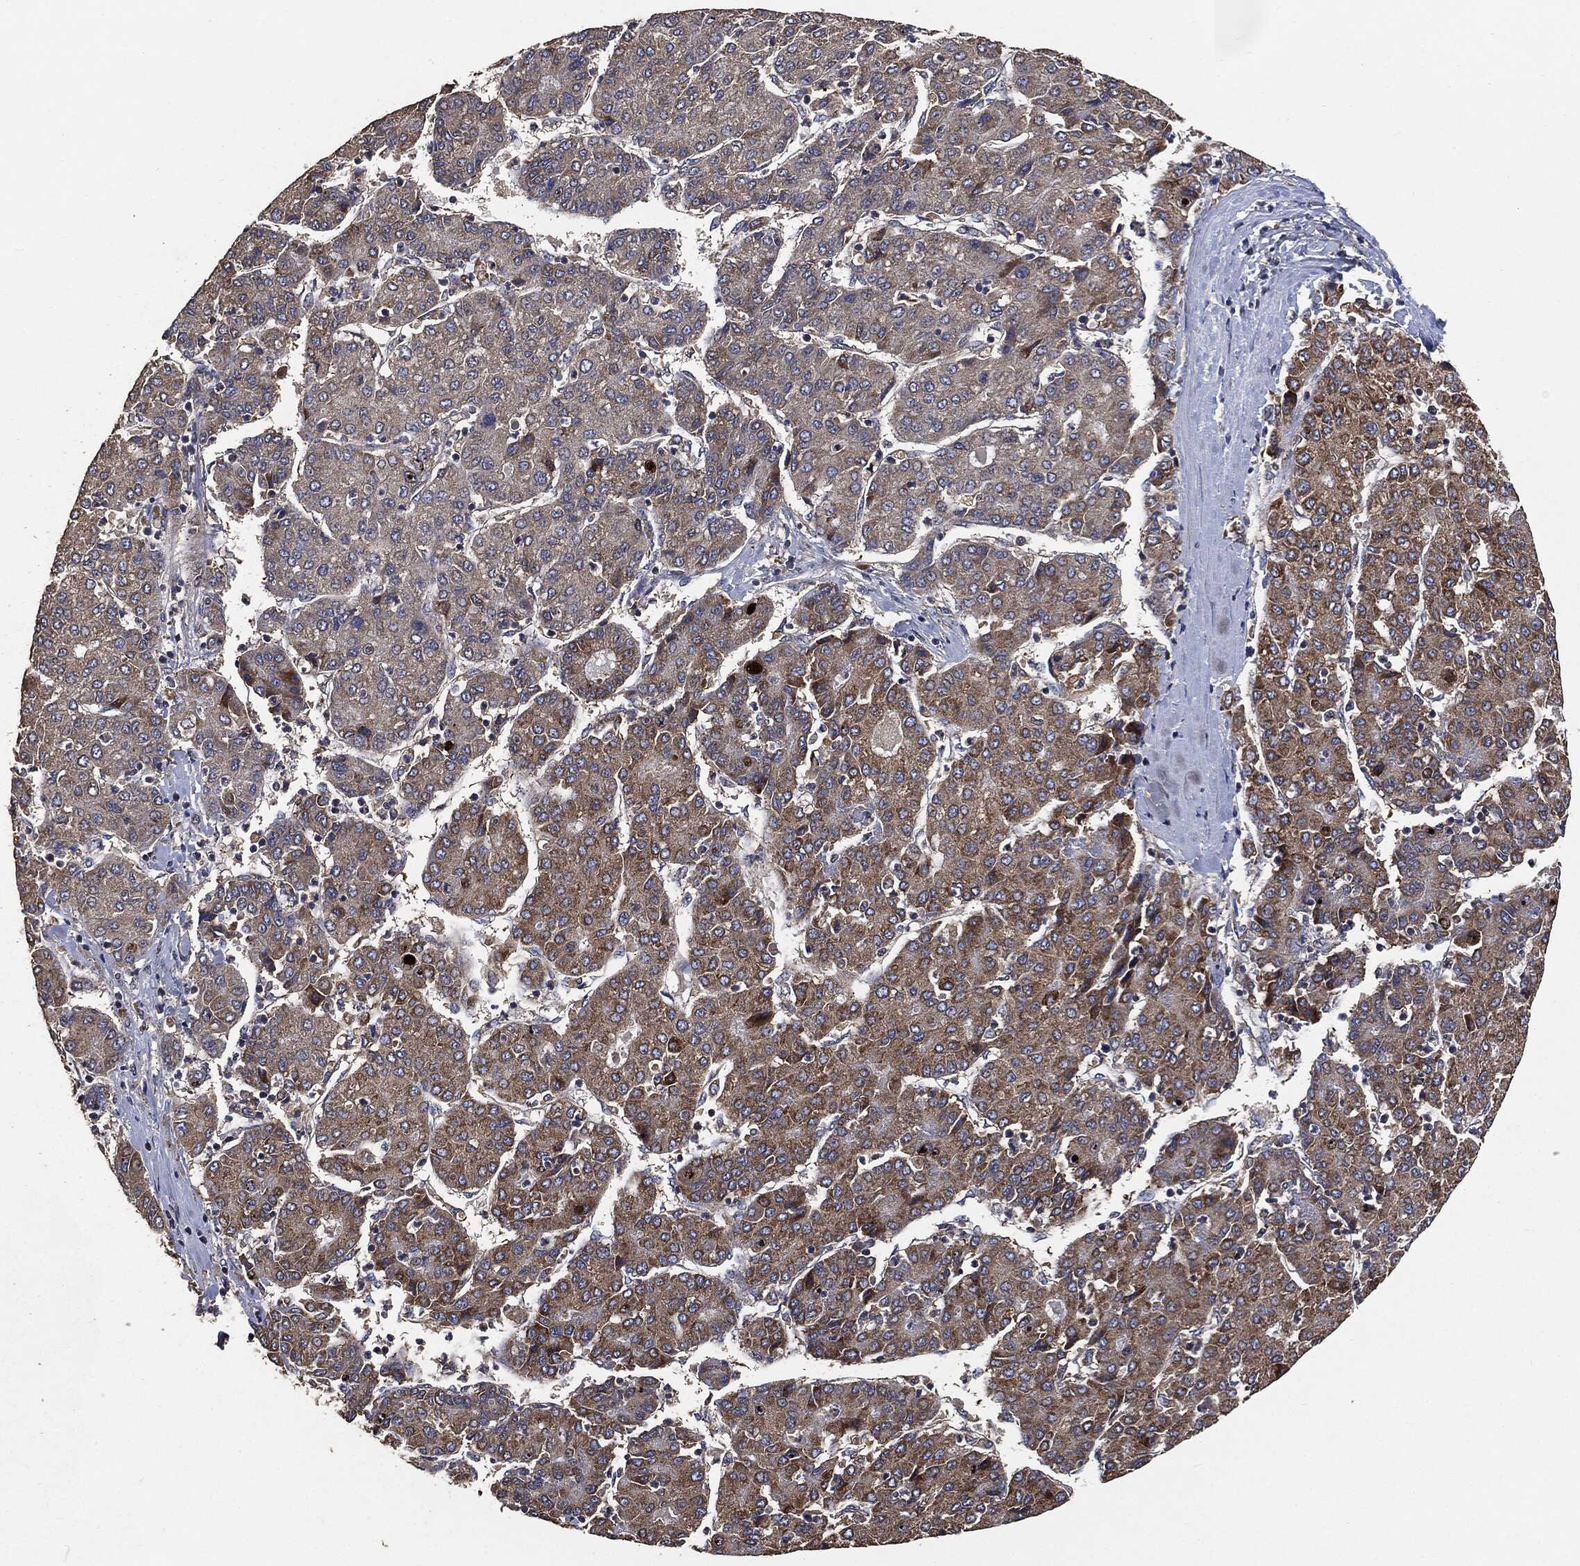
{"staining": {"intensity": "strong", "quantity": "<25%", "location": "cytoplasmic/membranous"}, "tissue": "liver cancer", "cell_type": "Tumor cells", "image_type": "cancer", "snomed": [{"axis": "morphology", "description": "Carcinoma, Hepatocellular, NOS"}, {"axis": "topography", "description": "Liver"}], "caption": "Immunohistochemical staining of human liver hepatocellular carcinoma shows medium levels of strong cytoplasmic/membranous protein staining in about <25% of tumor cells.", "gene": "STK3", "patient": {"sex": "male", "age": 65}}